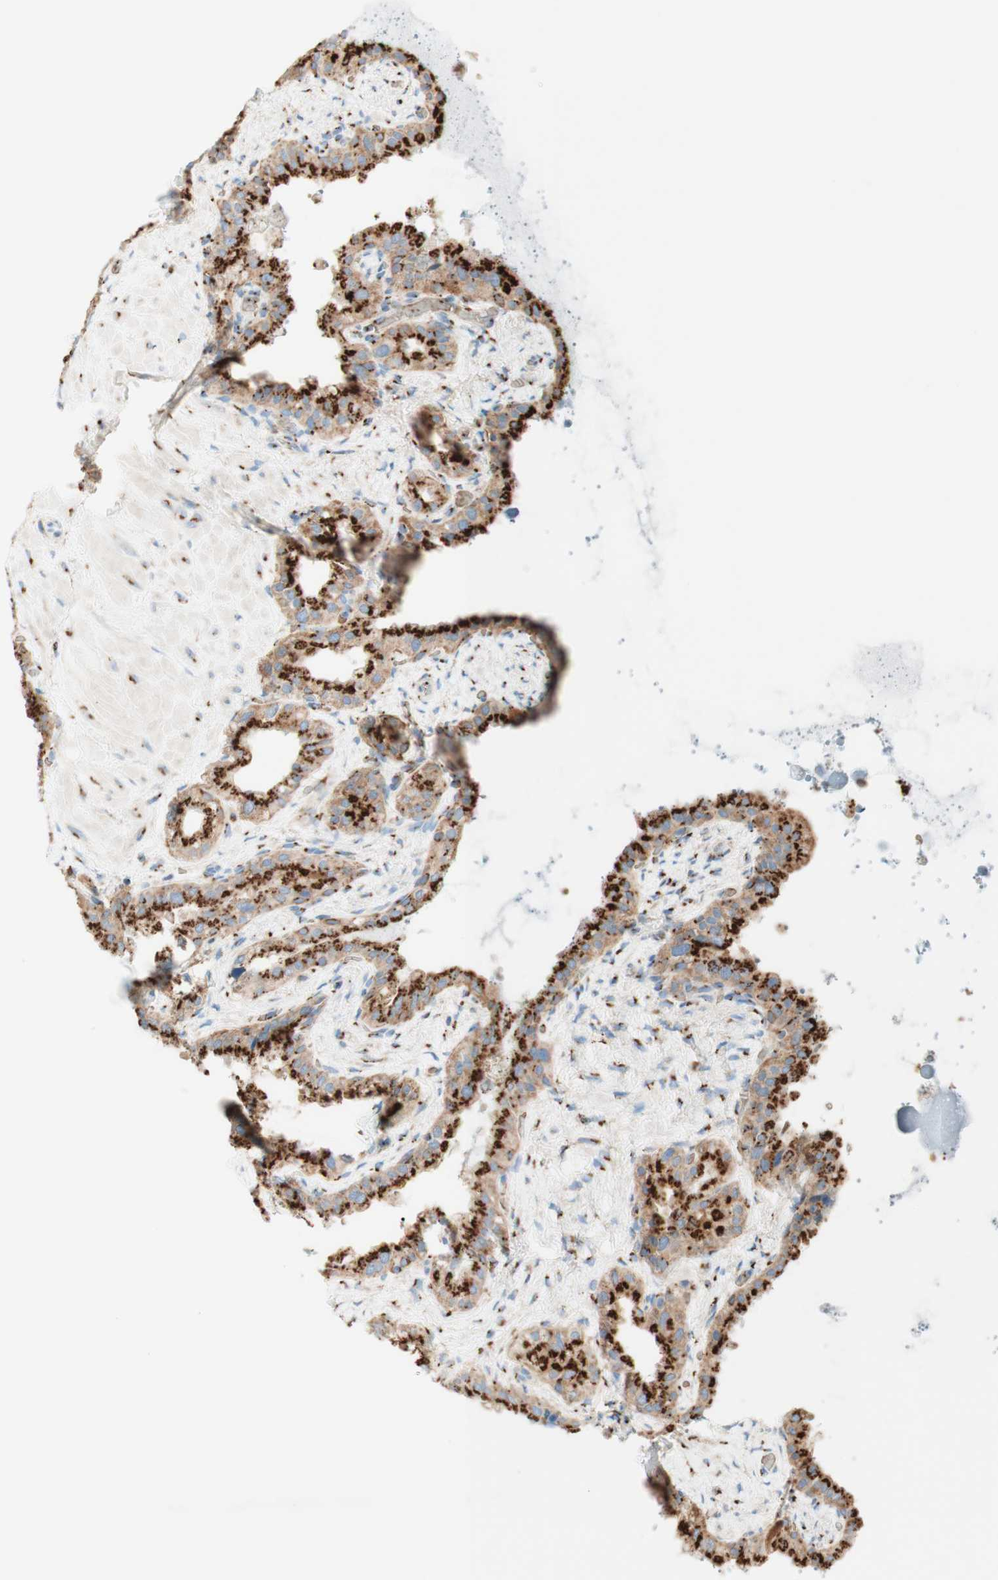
{"staining": {"intensity": "strong", "quantity": ">75%", "location": "cytoplasmic/membranous"}, "tissue": "seminal vesicle", "cell_type": "Glandular cells", "image_type": "normal", "snomed": [{"axis": "morphology", "description": "Normal tissue, NOS"}, {"axis": "topography", "description": "Seminal veicle"}], "caption": "Protein expression by IHC reveals strong cytoplasmic/membranous positivity in about >75% of glandular cells in benign seminal vesicle.", "gene": "GOLGB1", "patient": {"sex": "male", "age": 68}}